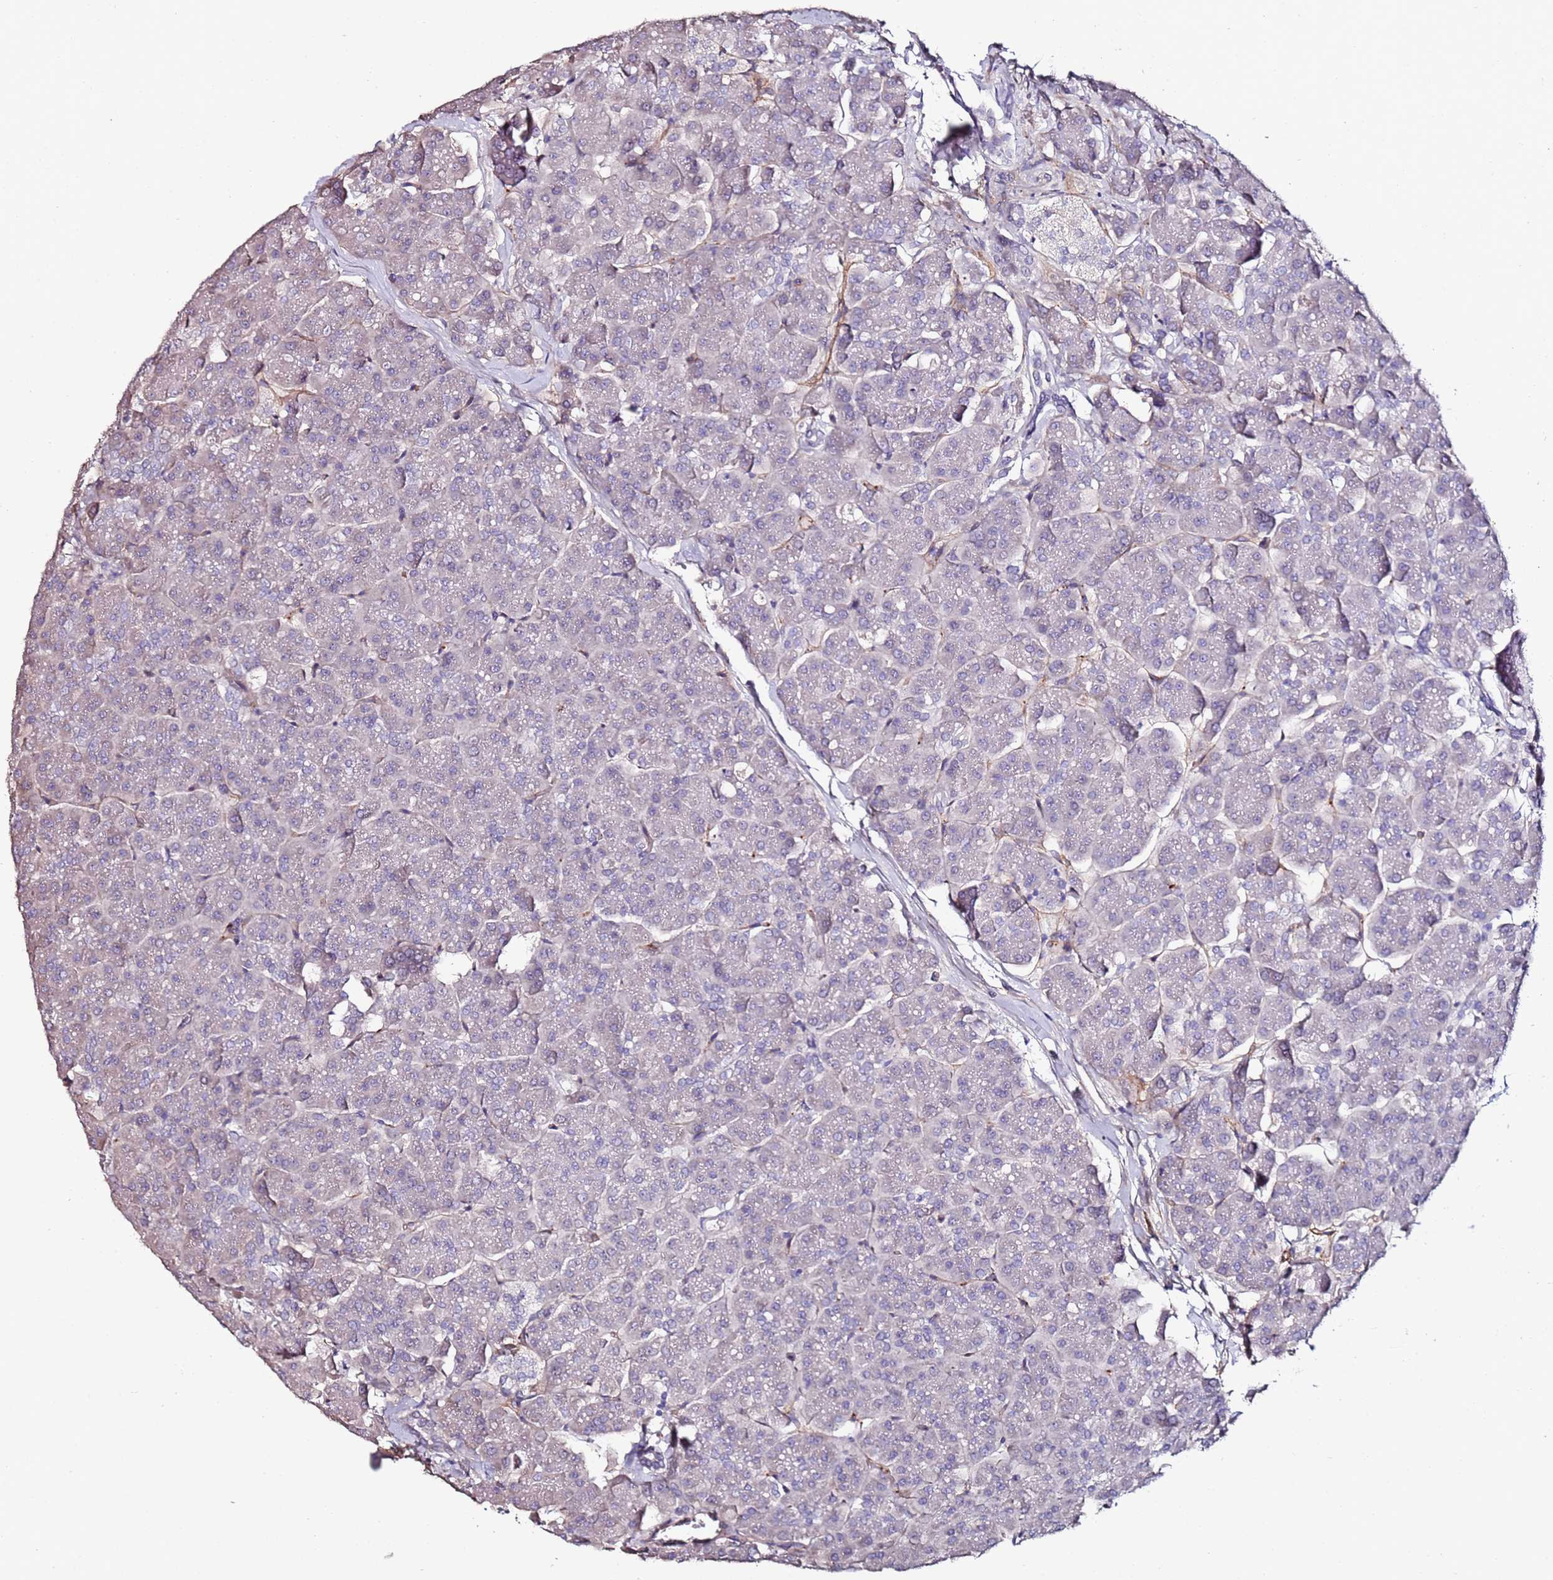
{"staining": {"intensity": "negative", "quantity": "none", "location": "none"}, "tissue": "pancreas", "cell_type": "Exocrine glandular cells", "image_type": "normal", "snomed": [{"axis": "morphology", "description": "Normal tissue, NOS"}, {"axis": "topography", "description": "Pancreas"}, {"axis": "topography", "description": "Peripheral nerve tissue"}], "caption": "Pancreas stained for a protein using IHC shows no positivity exocrine glandular cells.", "gene": "C3orf80", "patient": {"sex": "male", "age": 54}}